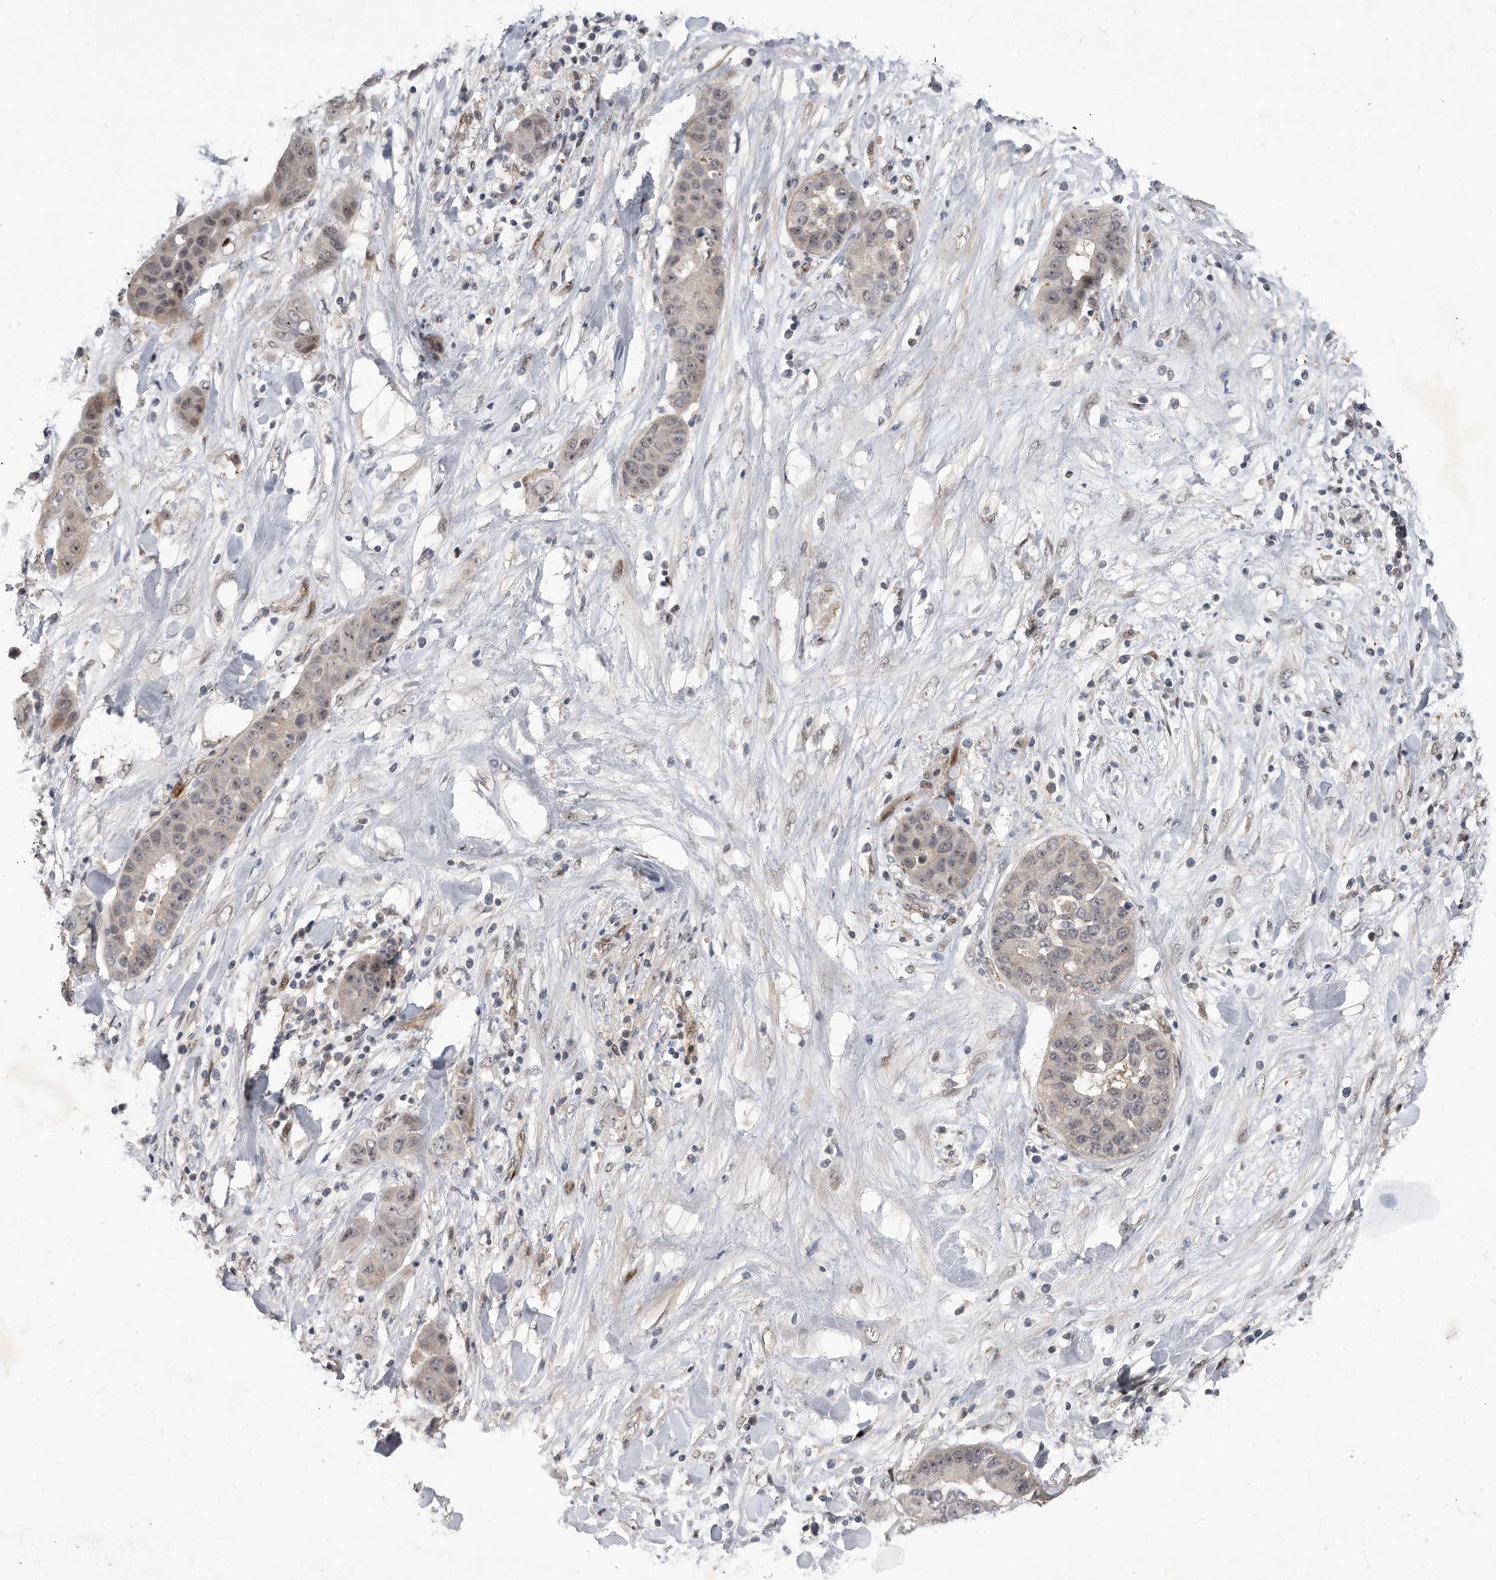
{"staining": {"intensity": "weak", "quantity": "<25%", "location": "nuclear"}, "tissue": "liver cancer", "cell_type": "Tumor cells", "image_type": "cancer", "snomed": [{"axis": "morphology", "description": "Cholangiocarcinoma"}, {"axis": "topography", "description": "Liver"}], "caption": "IHC of human liver cholangiocarcinoma displays no expression in tumor cells.", "gene": "PGBD2", "patient": {"sex": "female", "age": 52}}